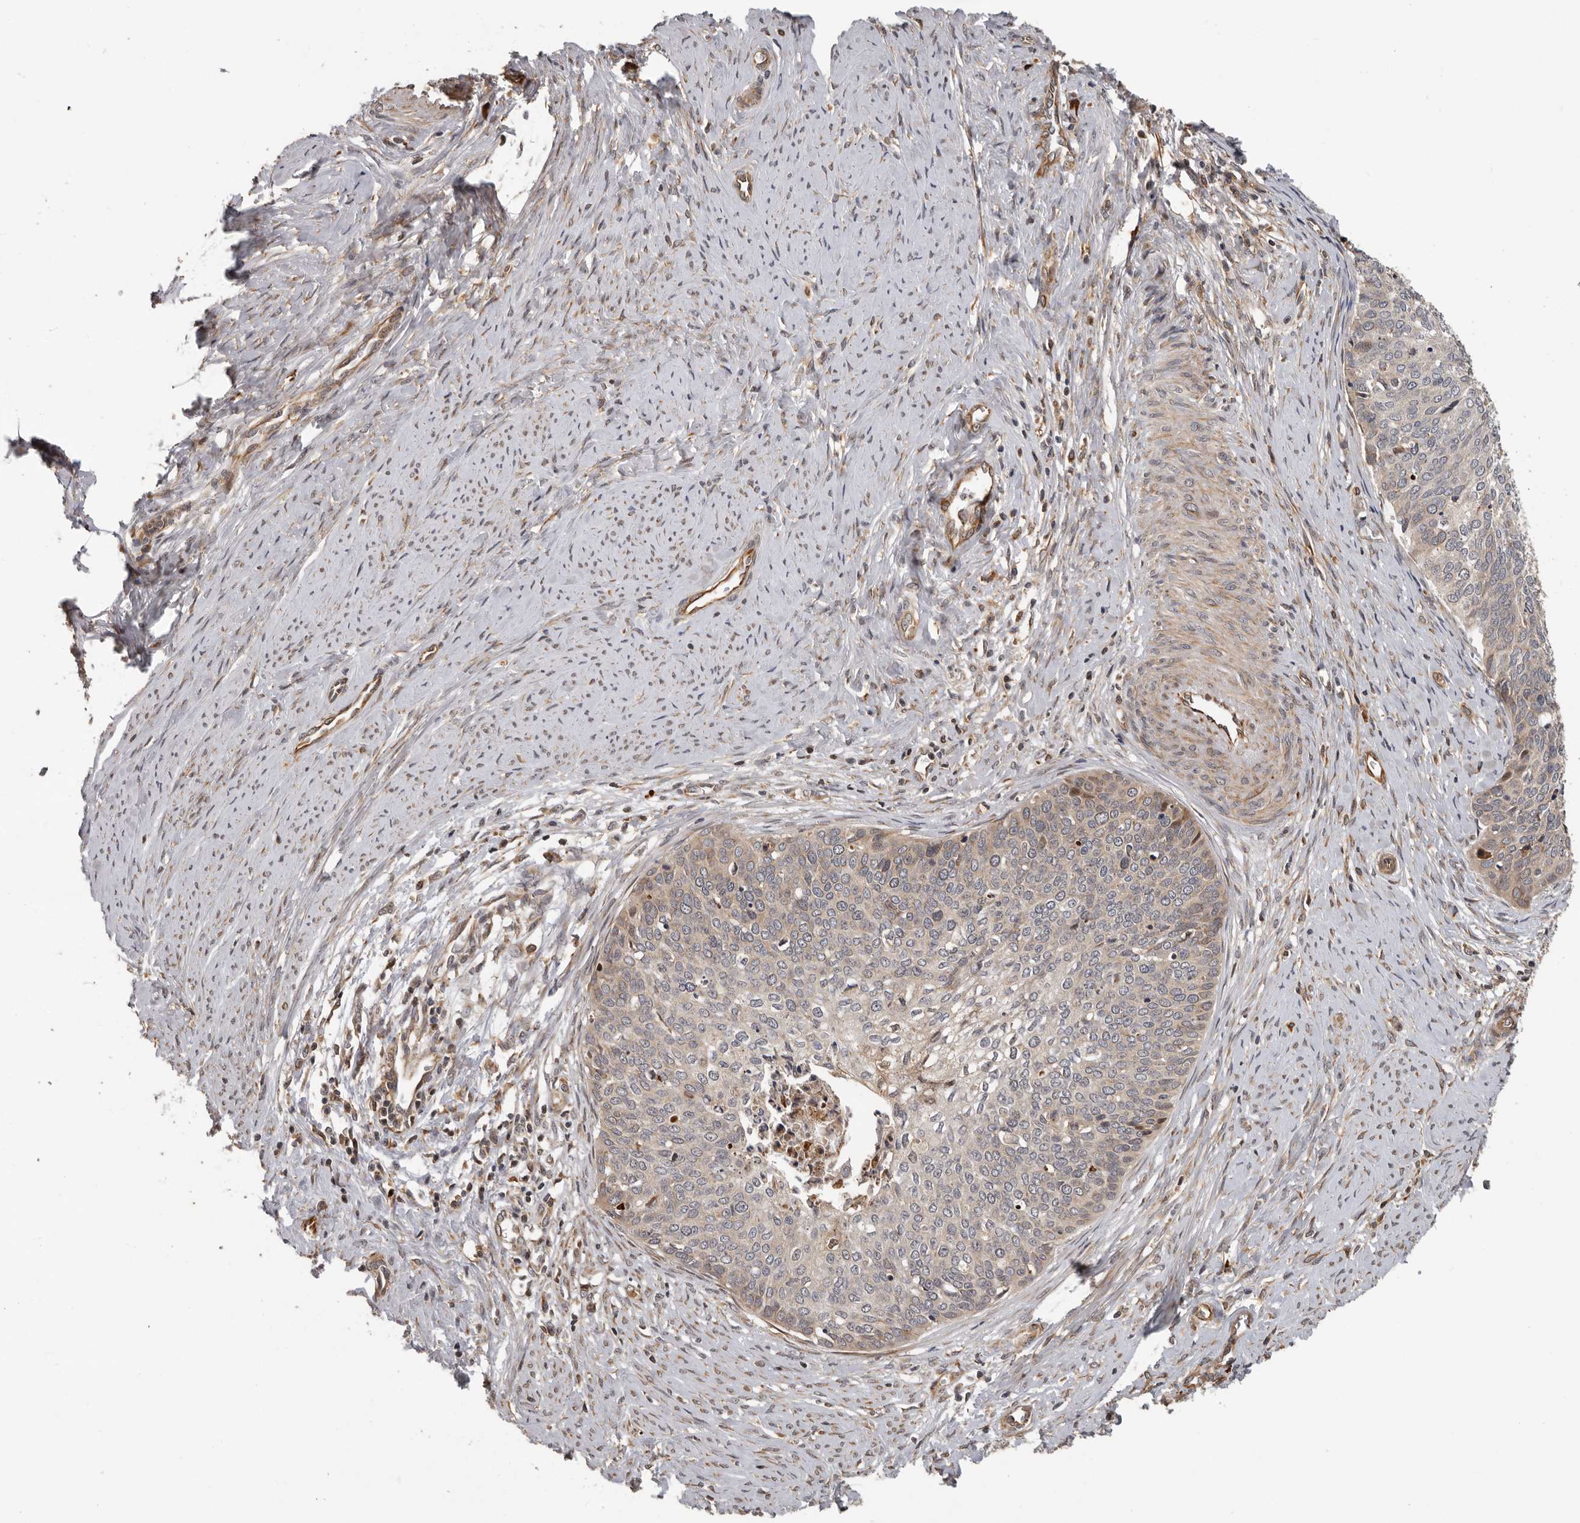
{"staining": {"intensity": "weak", "quantity": "<25%", "location": "cytoplasmic/membranous"}, "tissue": "cervical cancer", "cell_type": "Tumor cells", "image_type": "cancer", "snomed": [{"axis": "morphology", "description": "Squamous cell carcinoma, NOS"}, {"axis": "topography", "description": "Cervix"}], "caption": "Tumor cells show no significant expression in cervical cancer.", "gene": "RNF157", "patient": {"sex": "female", "age": 37}}